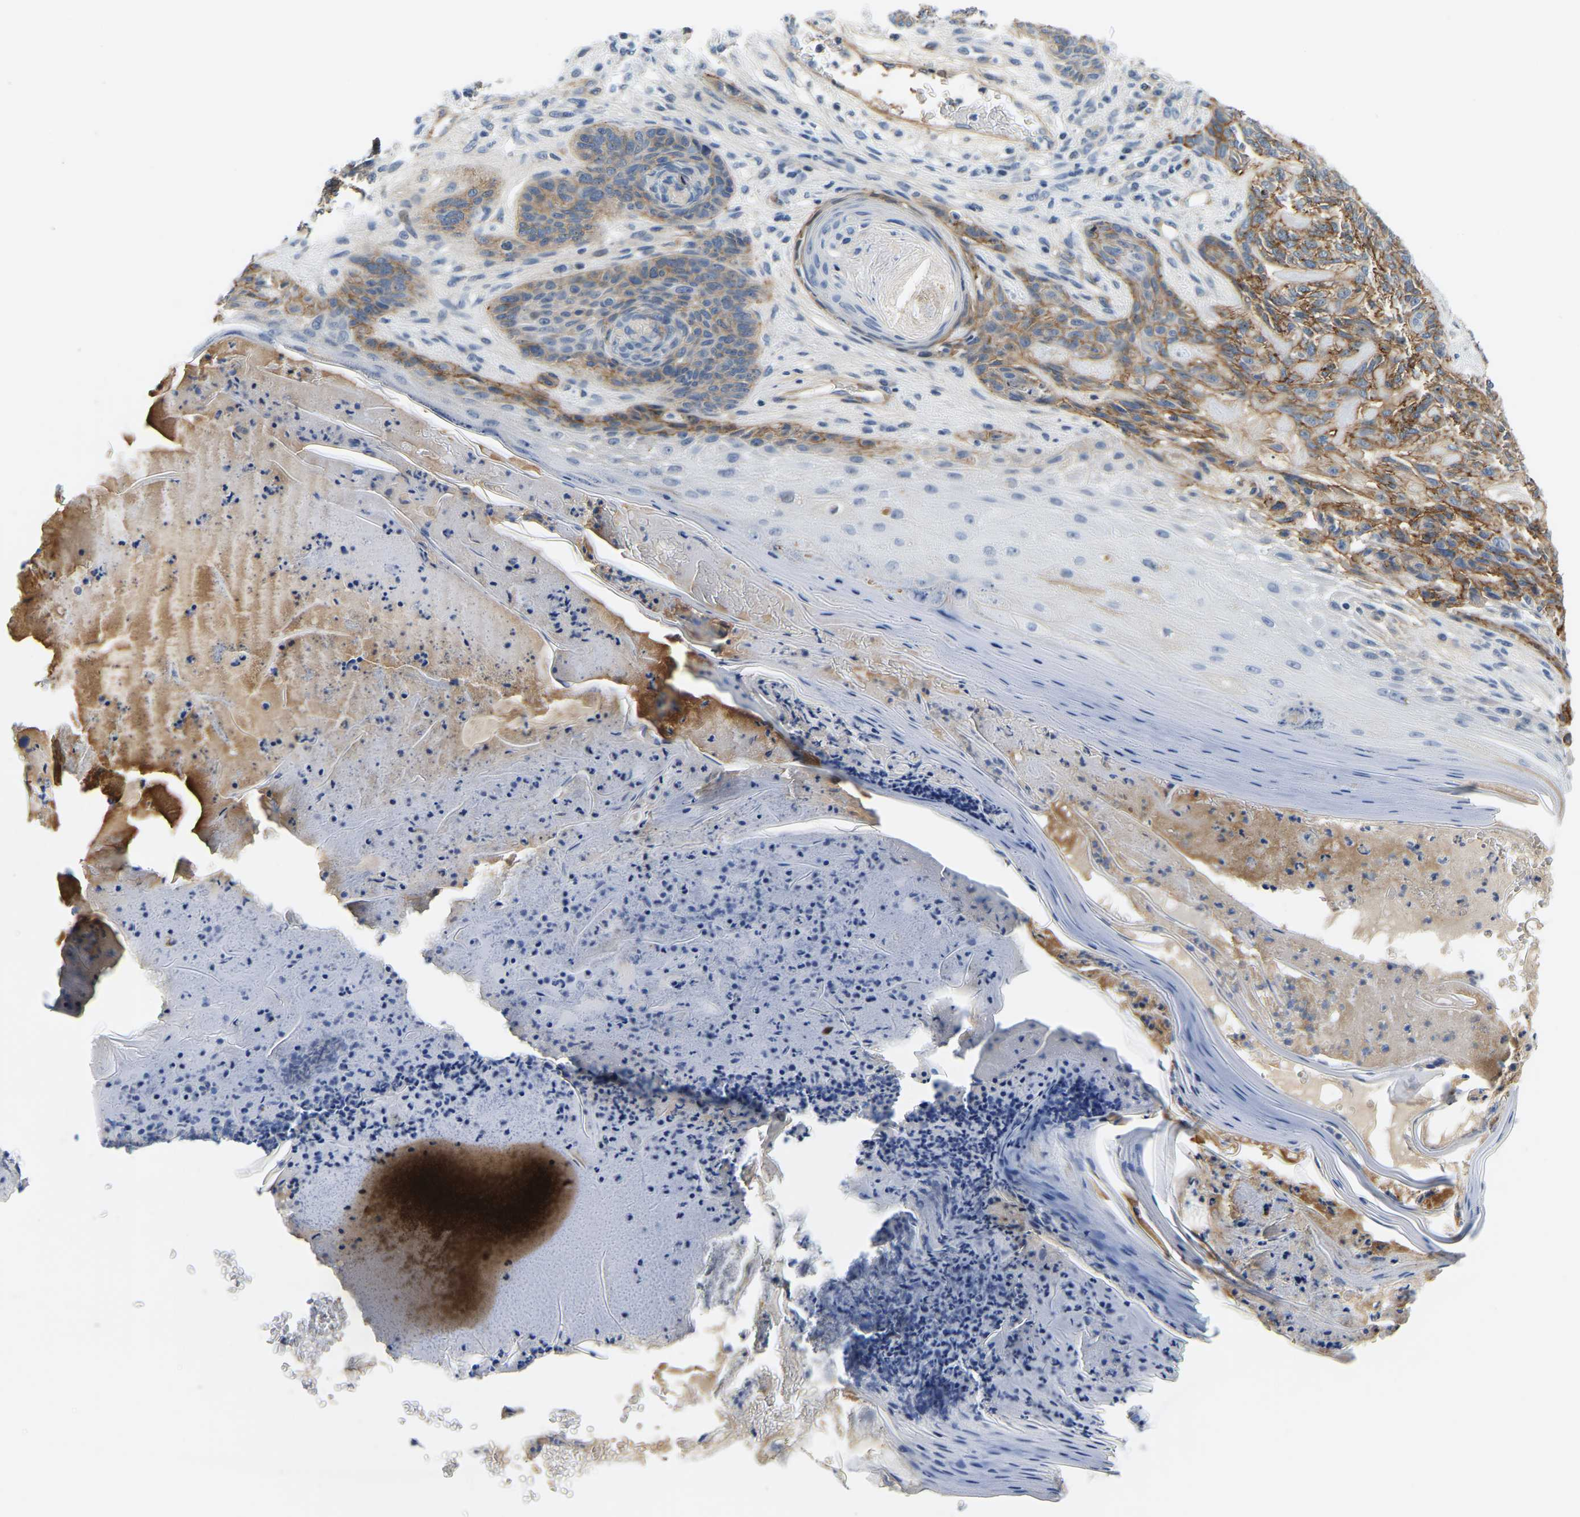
{"staining": {"intensity": "moderate", "quantity": ">75%", "location": "cytoplasmic/membranous"}, "tissue": "skin cancer", "cell_type": "Tumor cells", "image_type": "cancer", "snomed": [{"axis": "morphology", "description": "Basal cell carcinoma"}, {"axis": "topography", "description": "Skin"}], "caption": "A photomicrograph of human skin cancer (basal cell carcinoma) stained for a protein exhibits moderate cytoplasmic/membranous brown staining in tumor cells.", "gene": "LIAS", "patient": {"sex": "male", "age": 55}}